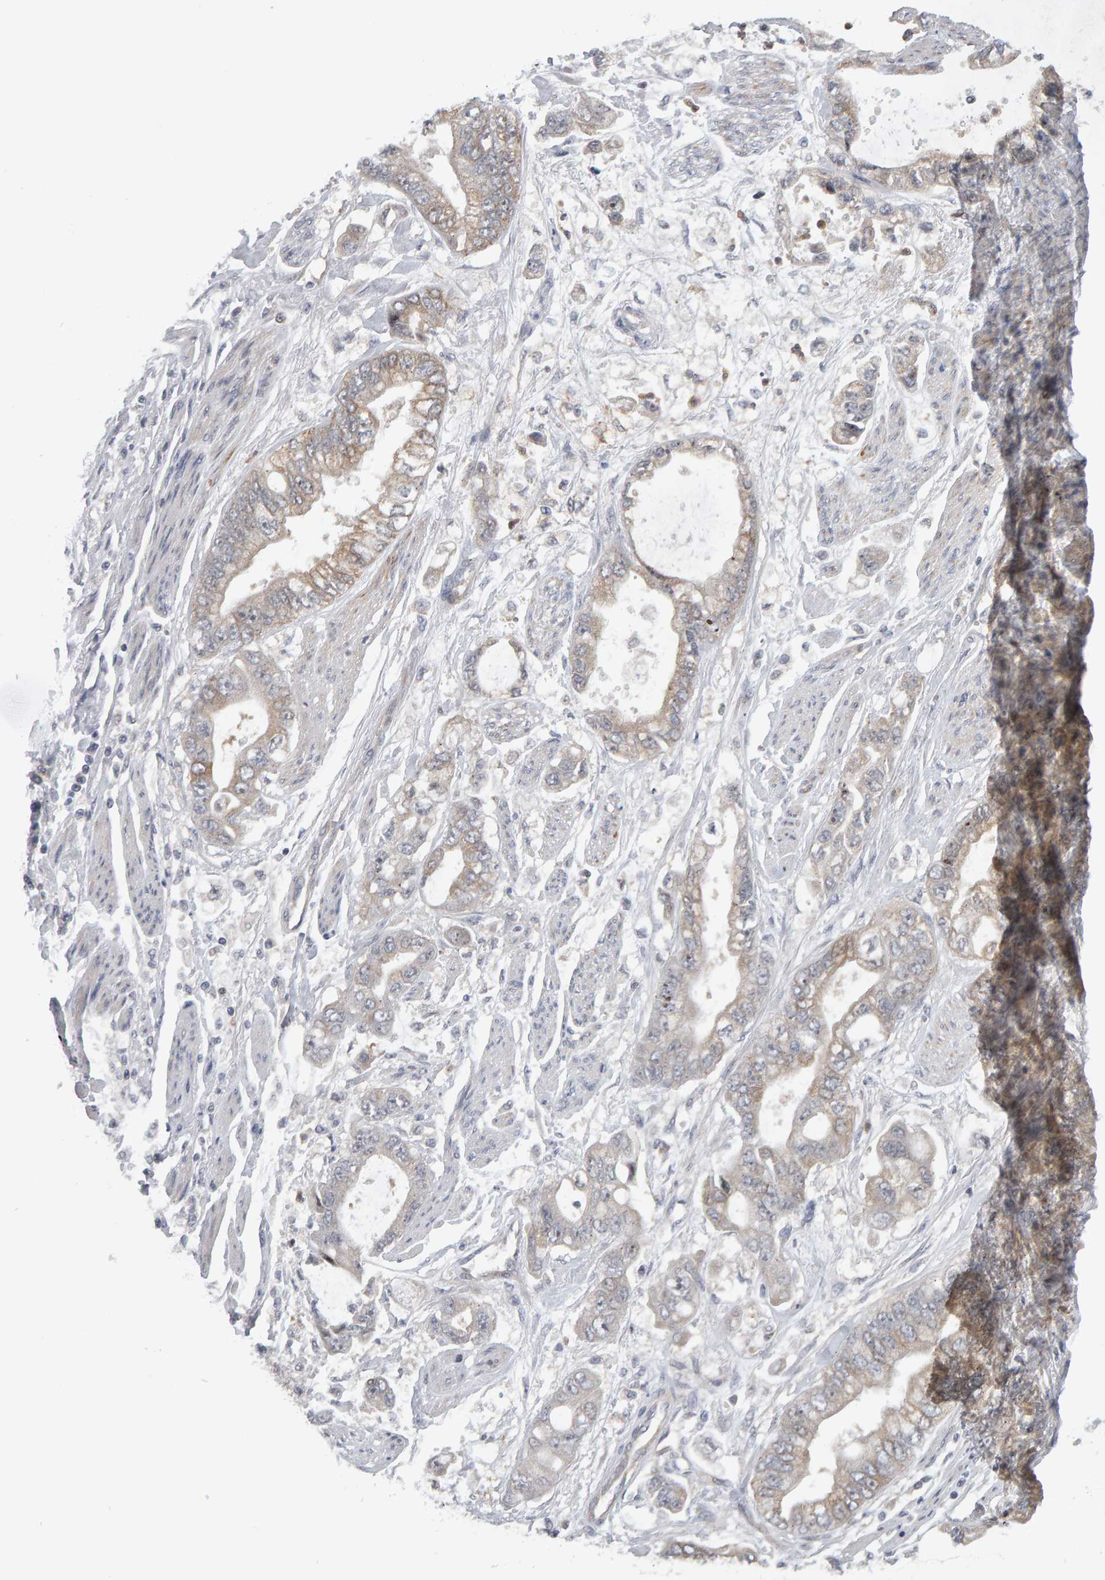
{"staining": {"intensity": "weak", "quantity": "25%-75%", "location": "cytoplasmic/membranous"}, "tissue": "stomach cancer", "cell_type": "Tumor cells", "image_type": "cancer", "snomed": [{"axis": "morphology", "description": "Normal tissue, NOS"}, {"axis": "morphology", "description": "Adenocarcinoma, NOS"}, {"axis": "topography", "description": "Stomach"}], "caption": "Stomach cancer (adenocarcinoma) tissue reveals weak cytoplasmic/membranous positivity in about 25%-75% of tumor cells The protein is shown in brown color, while the nuclei are stained blue.", "gene": "MSRA", "patient": {"sex": "male", "age": 62}}